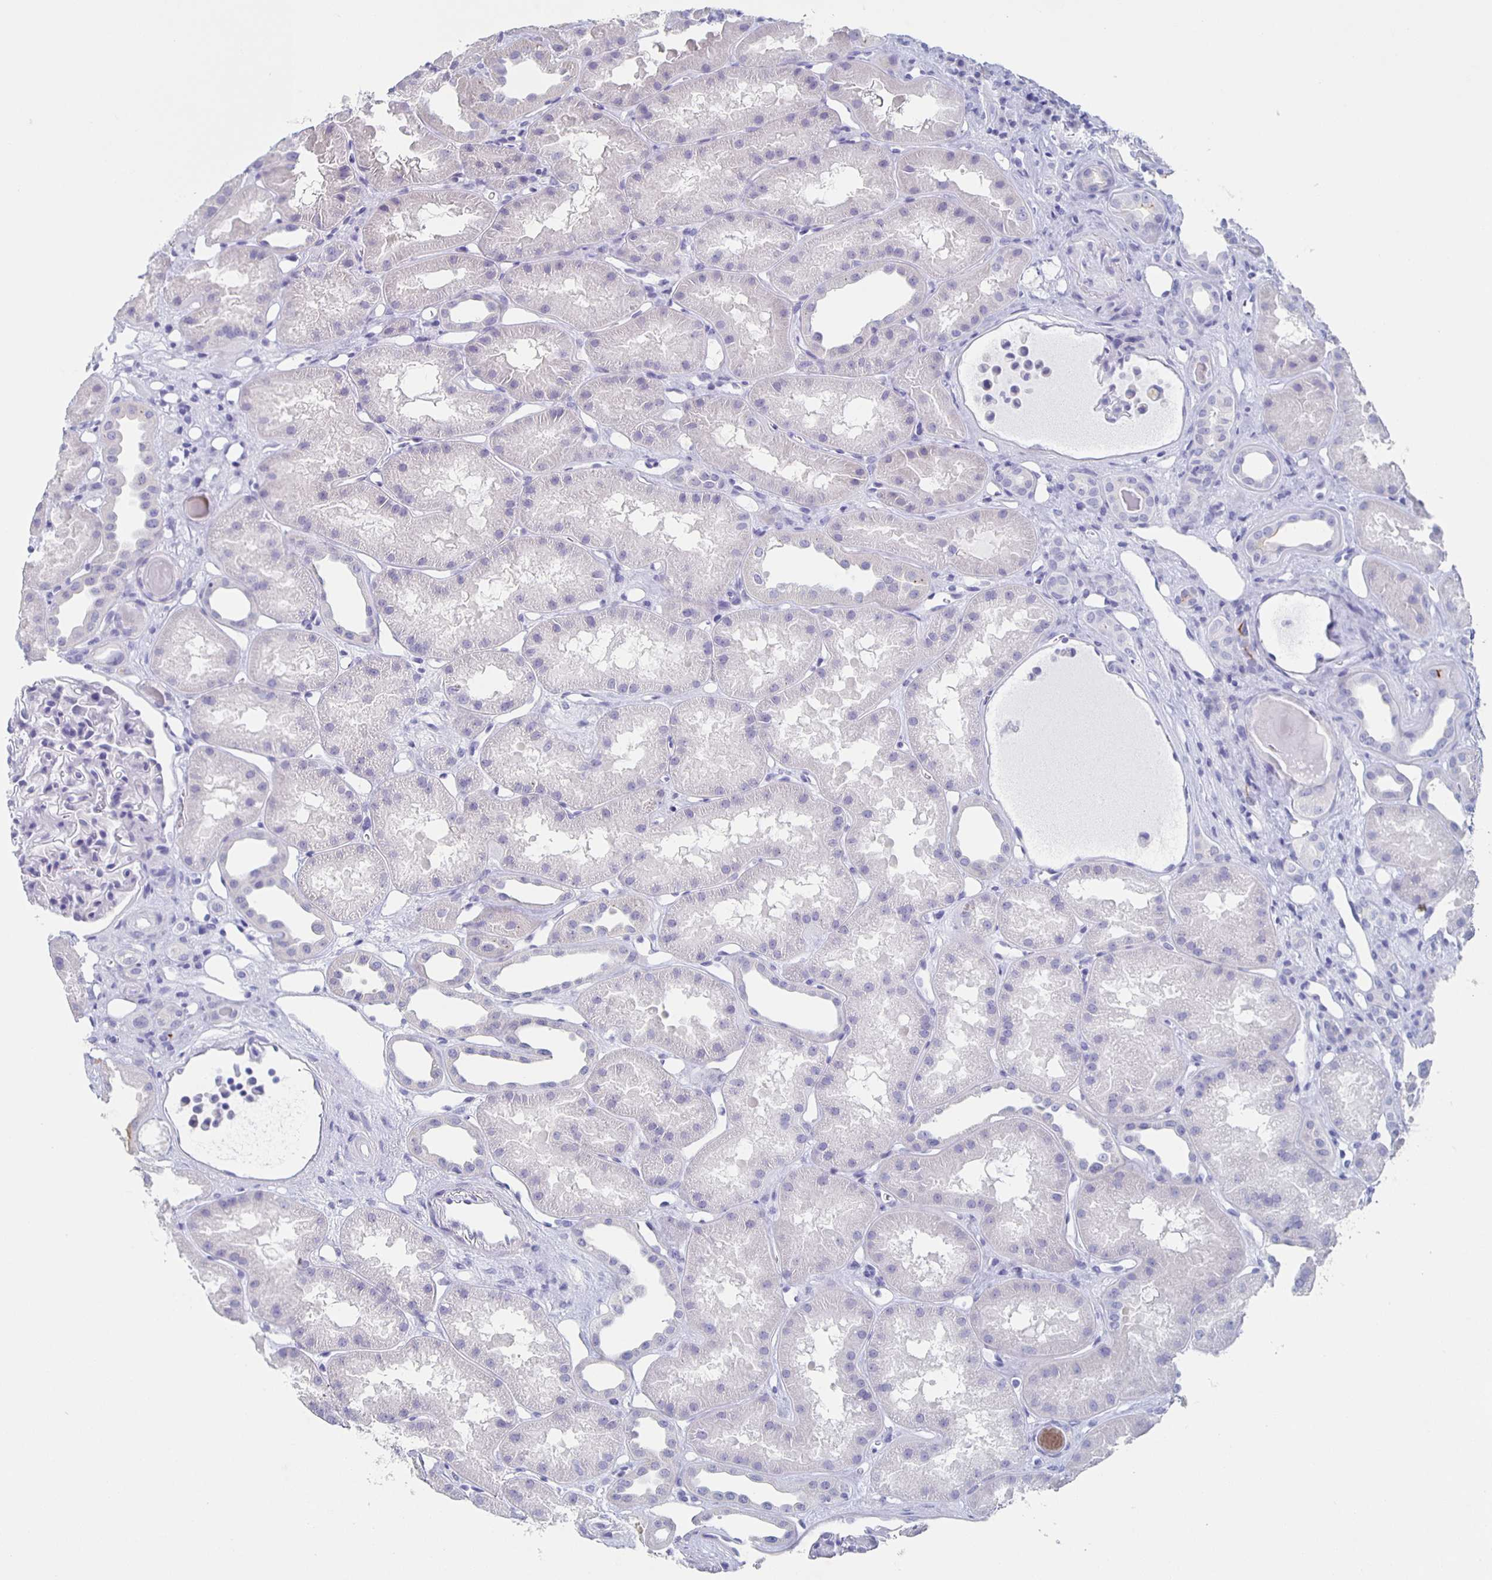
{"staining": {"intensity": "negative", "quantity": "none", "location": "none"}, "tissue": "kidney", "cell_type": "Cells in glomeruli", "image_type": "normal", "snomed": [{"axis": "morphology", "description": "Normal tissue, NOS"}, {"axis": "topography", "description": "Kidney"}], "caption": "A high-resolution histopathology image shows immunohistochemistry staining of benign kidney, which reveals no significant expression in cells in glomeruli.", "gene": "SLC34A2", "patient": {"sex": "male", "age": 61}}